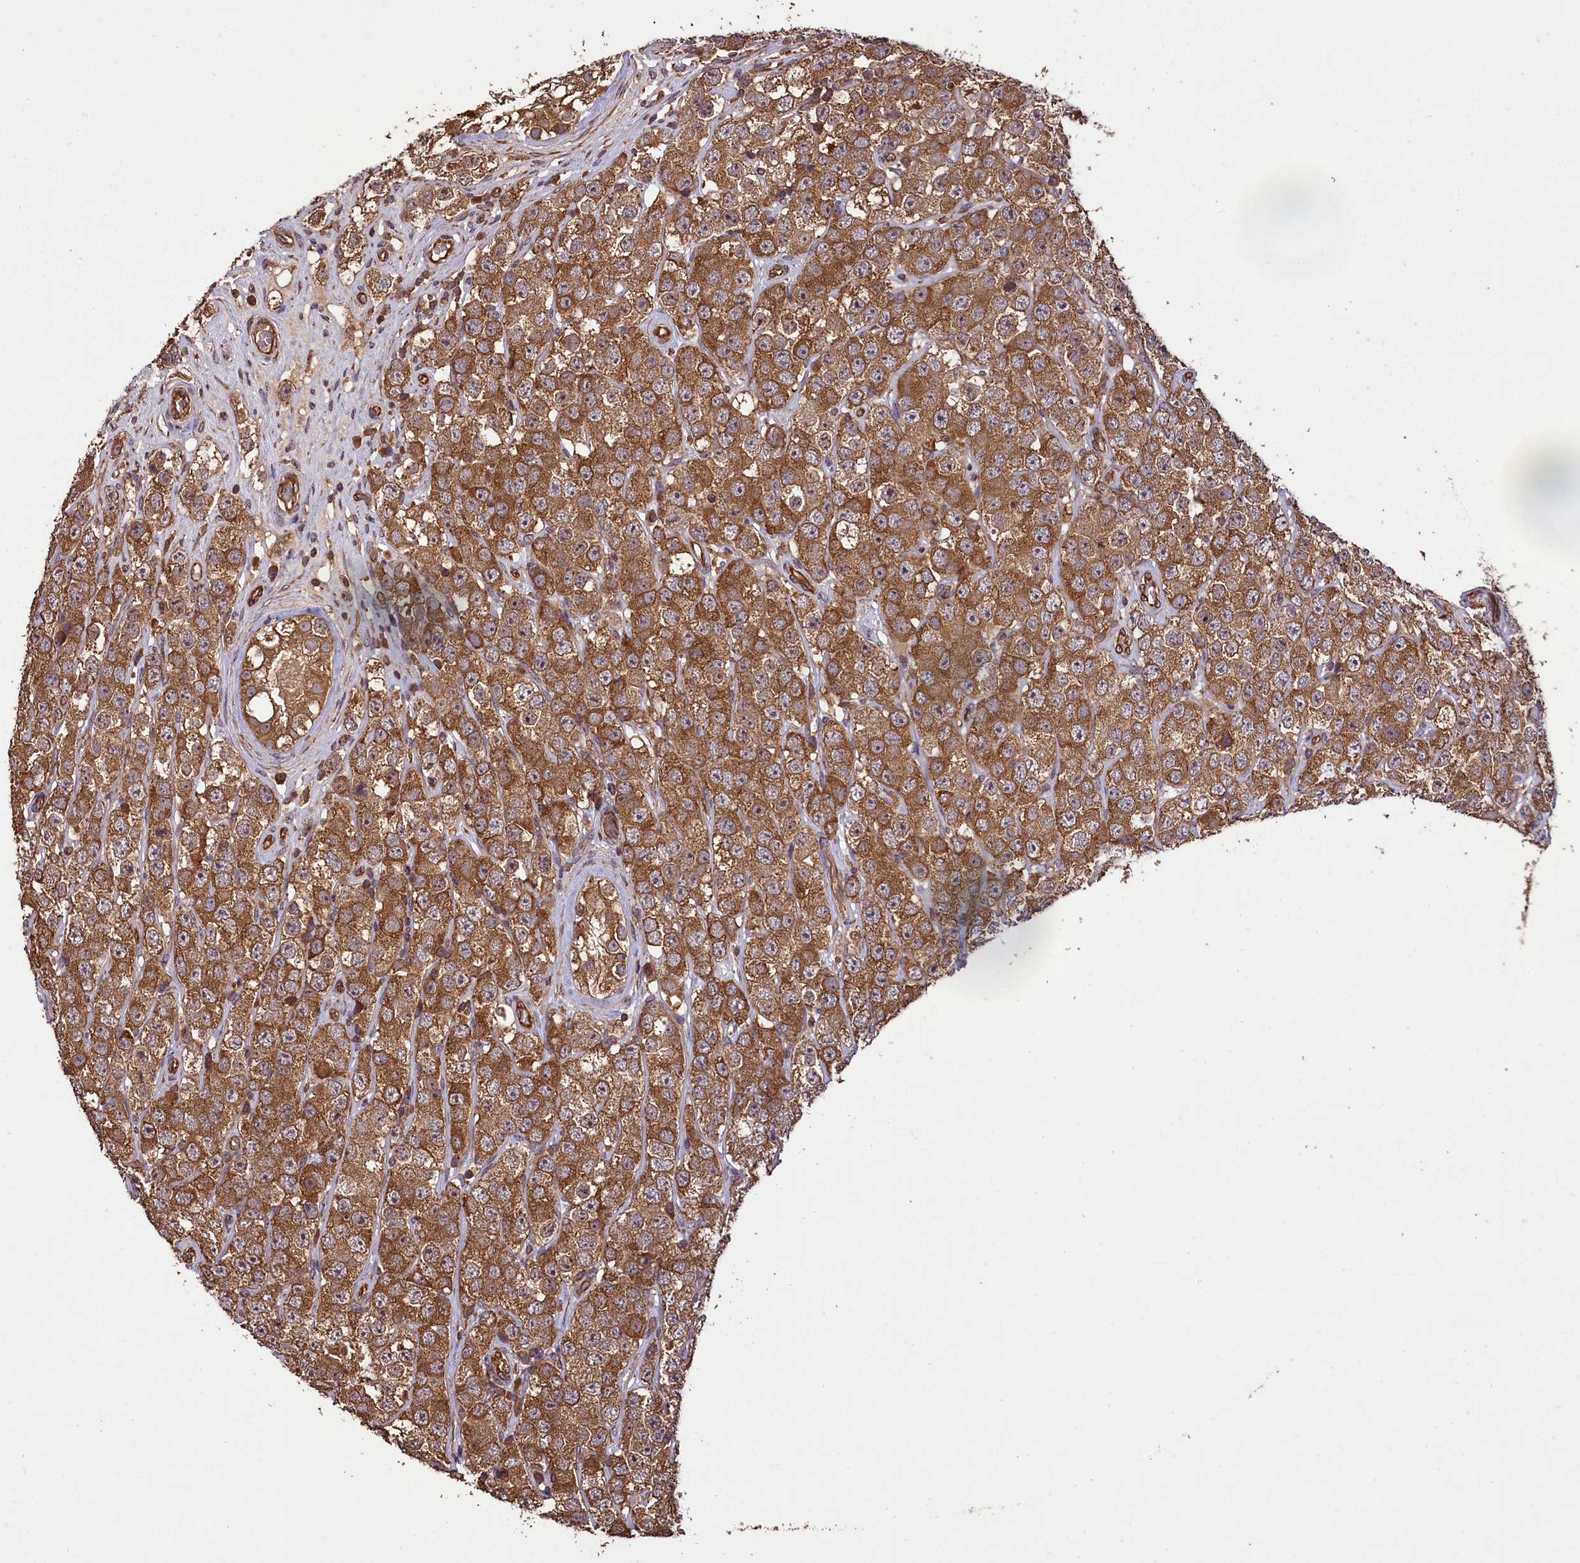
{"staining": {"intensity": "moderate", "quantity": ">75%", "location": "cytoplasmic/membranous"}, "tissue": "testis cancer", "cell_type": "Tumor cells", "image_type": "cancer", "snomed": [{"axis": "morphology", "description": "Seminoma, NOS"}, {"axis": "topography", "description": "Testis"}], "caption": "Testis cancer (seminoma) was stained to show a protein in brown. There is medium levels of moderate cytoplasmic/membranous positivity in approximately >75% of tumor cells.", "gene": "TTLL10", "patient": {"sex": "male", "age": 28}}